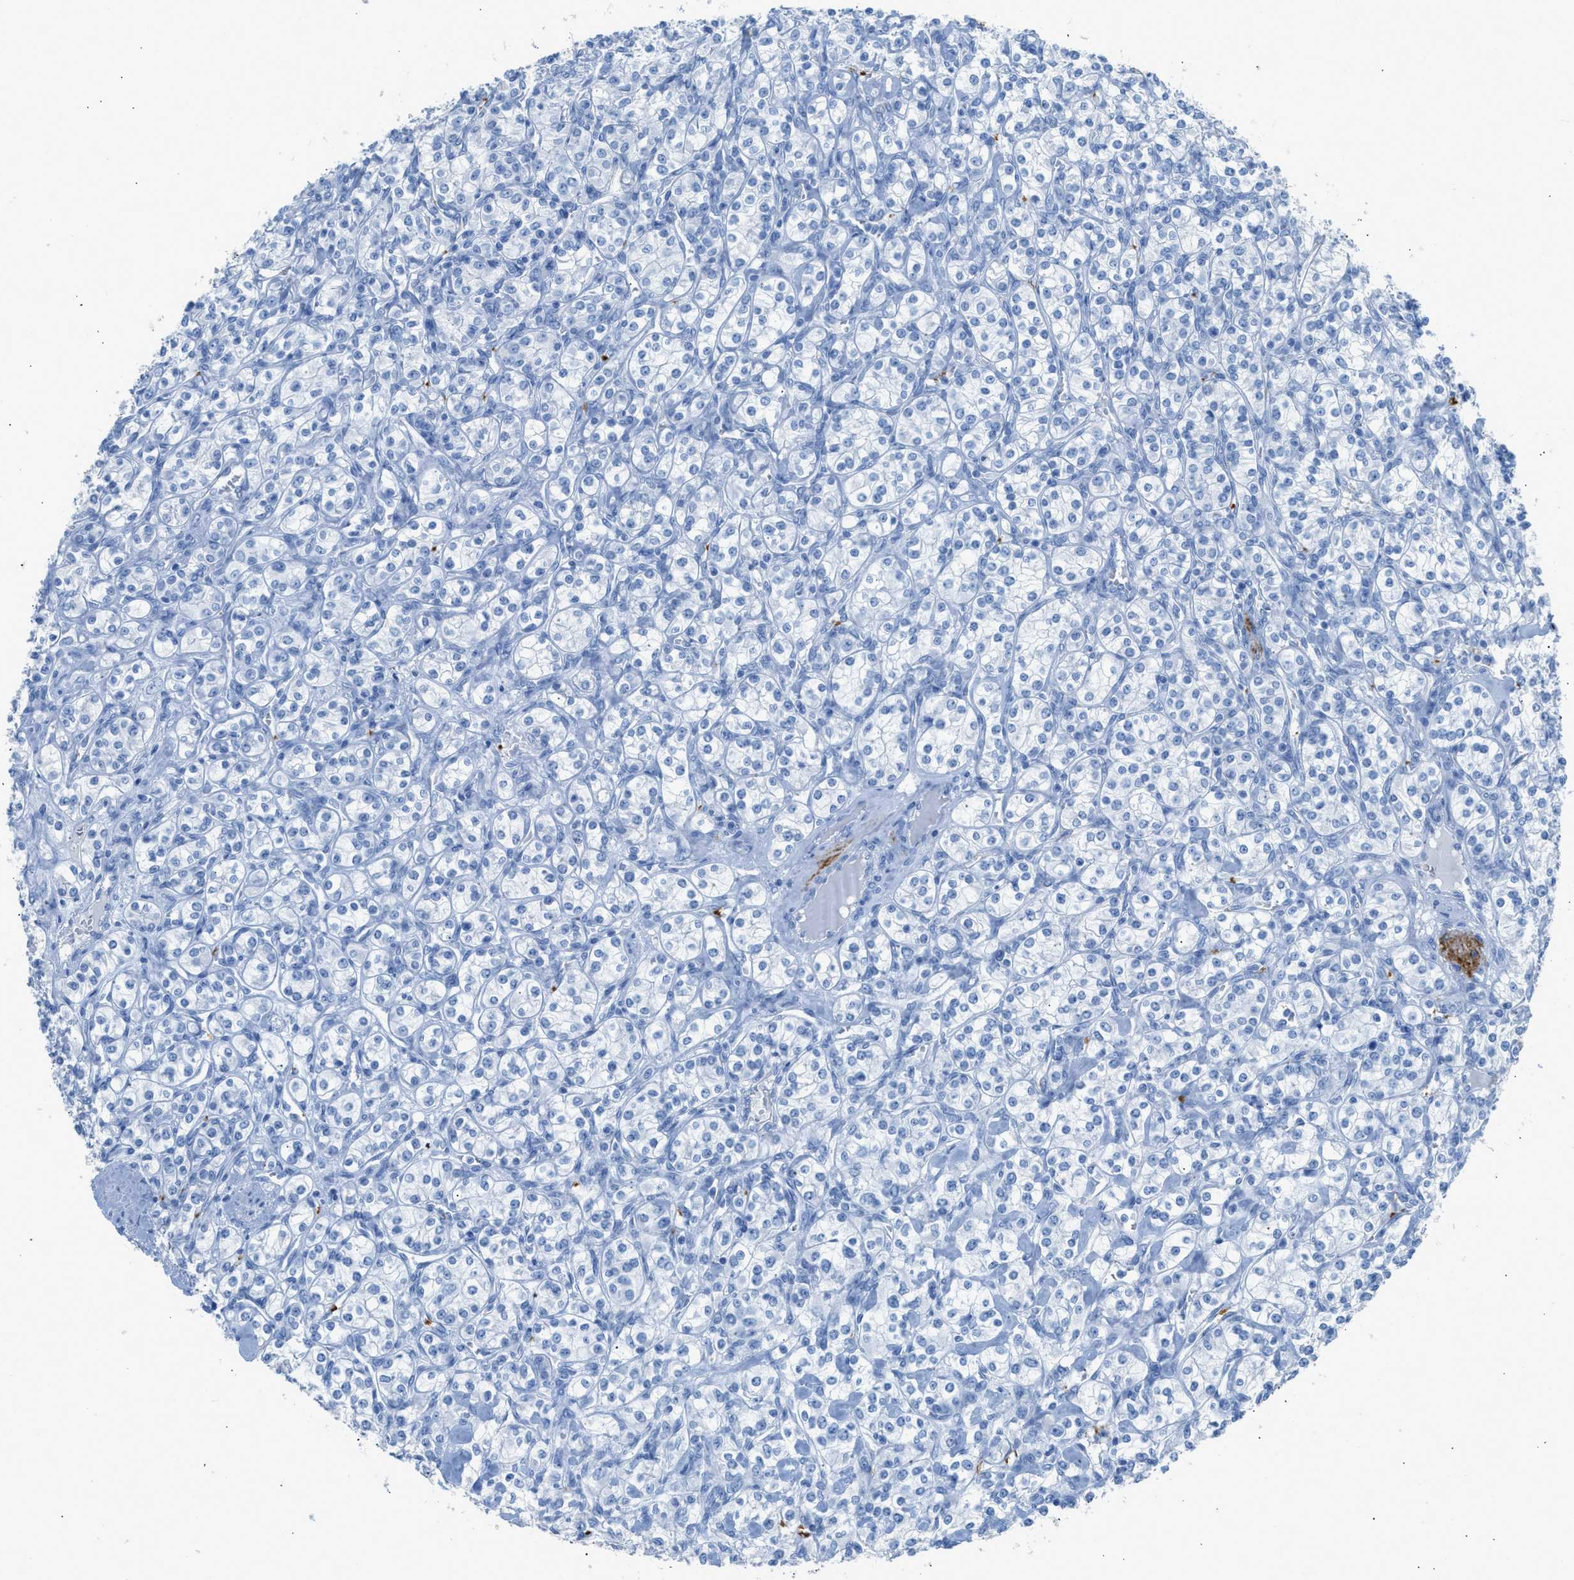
{"staining": {"intensity": "negative", "quantity": "none", "location": "none"}, "tissue": "renal cancer", "cell_type": "Tumor cells", "image_type": "cancer", "snomed": [{"axis": "morphology", "description": "Adenocarcinoma, NOS"}, {"axis": "topography", "description": "Kidney"}], "caption": "A micrograph of human renal cancer is negative for staining in tumor cells. (DAB immunohistochemistry with hematoxylin counter stain).", "gene": "FAIM2", "patient": {"sex": "male", "age": 77}}